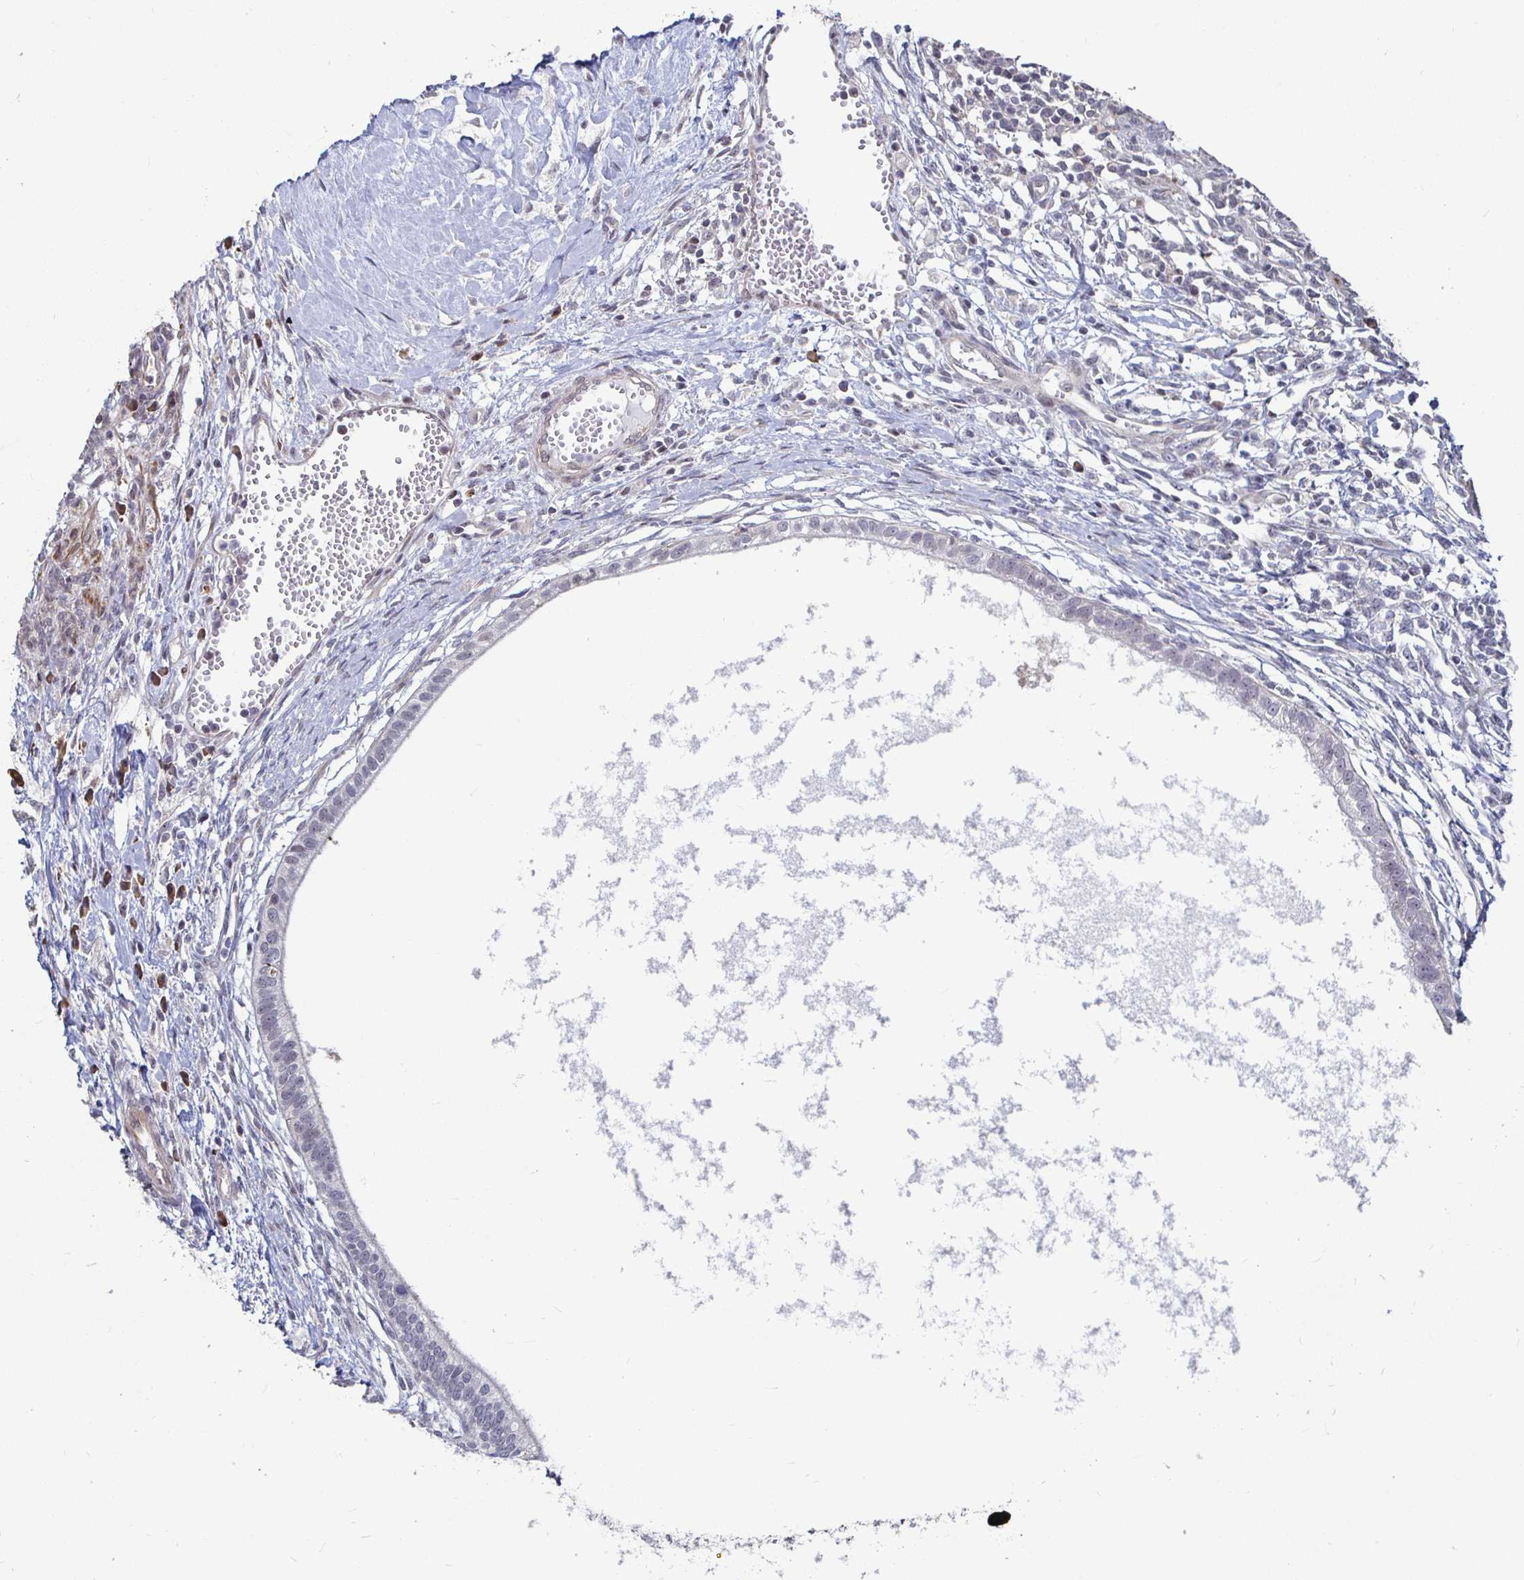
{"staining": {"intensity": "negative", "quantity": "none", "location": "none"}, "tissue": "testis cancer", "cell_type": "Tumor cells", "image_type": "cancer", "snomed": [{"axis": "morphology", "description": "Carcinoma, Embryonal, NOS"}, {"axis": "topography", "description": "Testis"}], "caption": "Micrograph shows no protein expression in tumor cells of testis cancer tissue.", "gene": "CAPN11", "patient": {"sex": "male", "age": 37}}